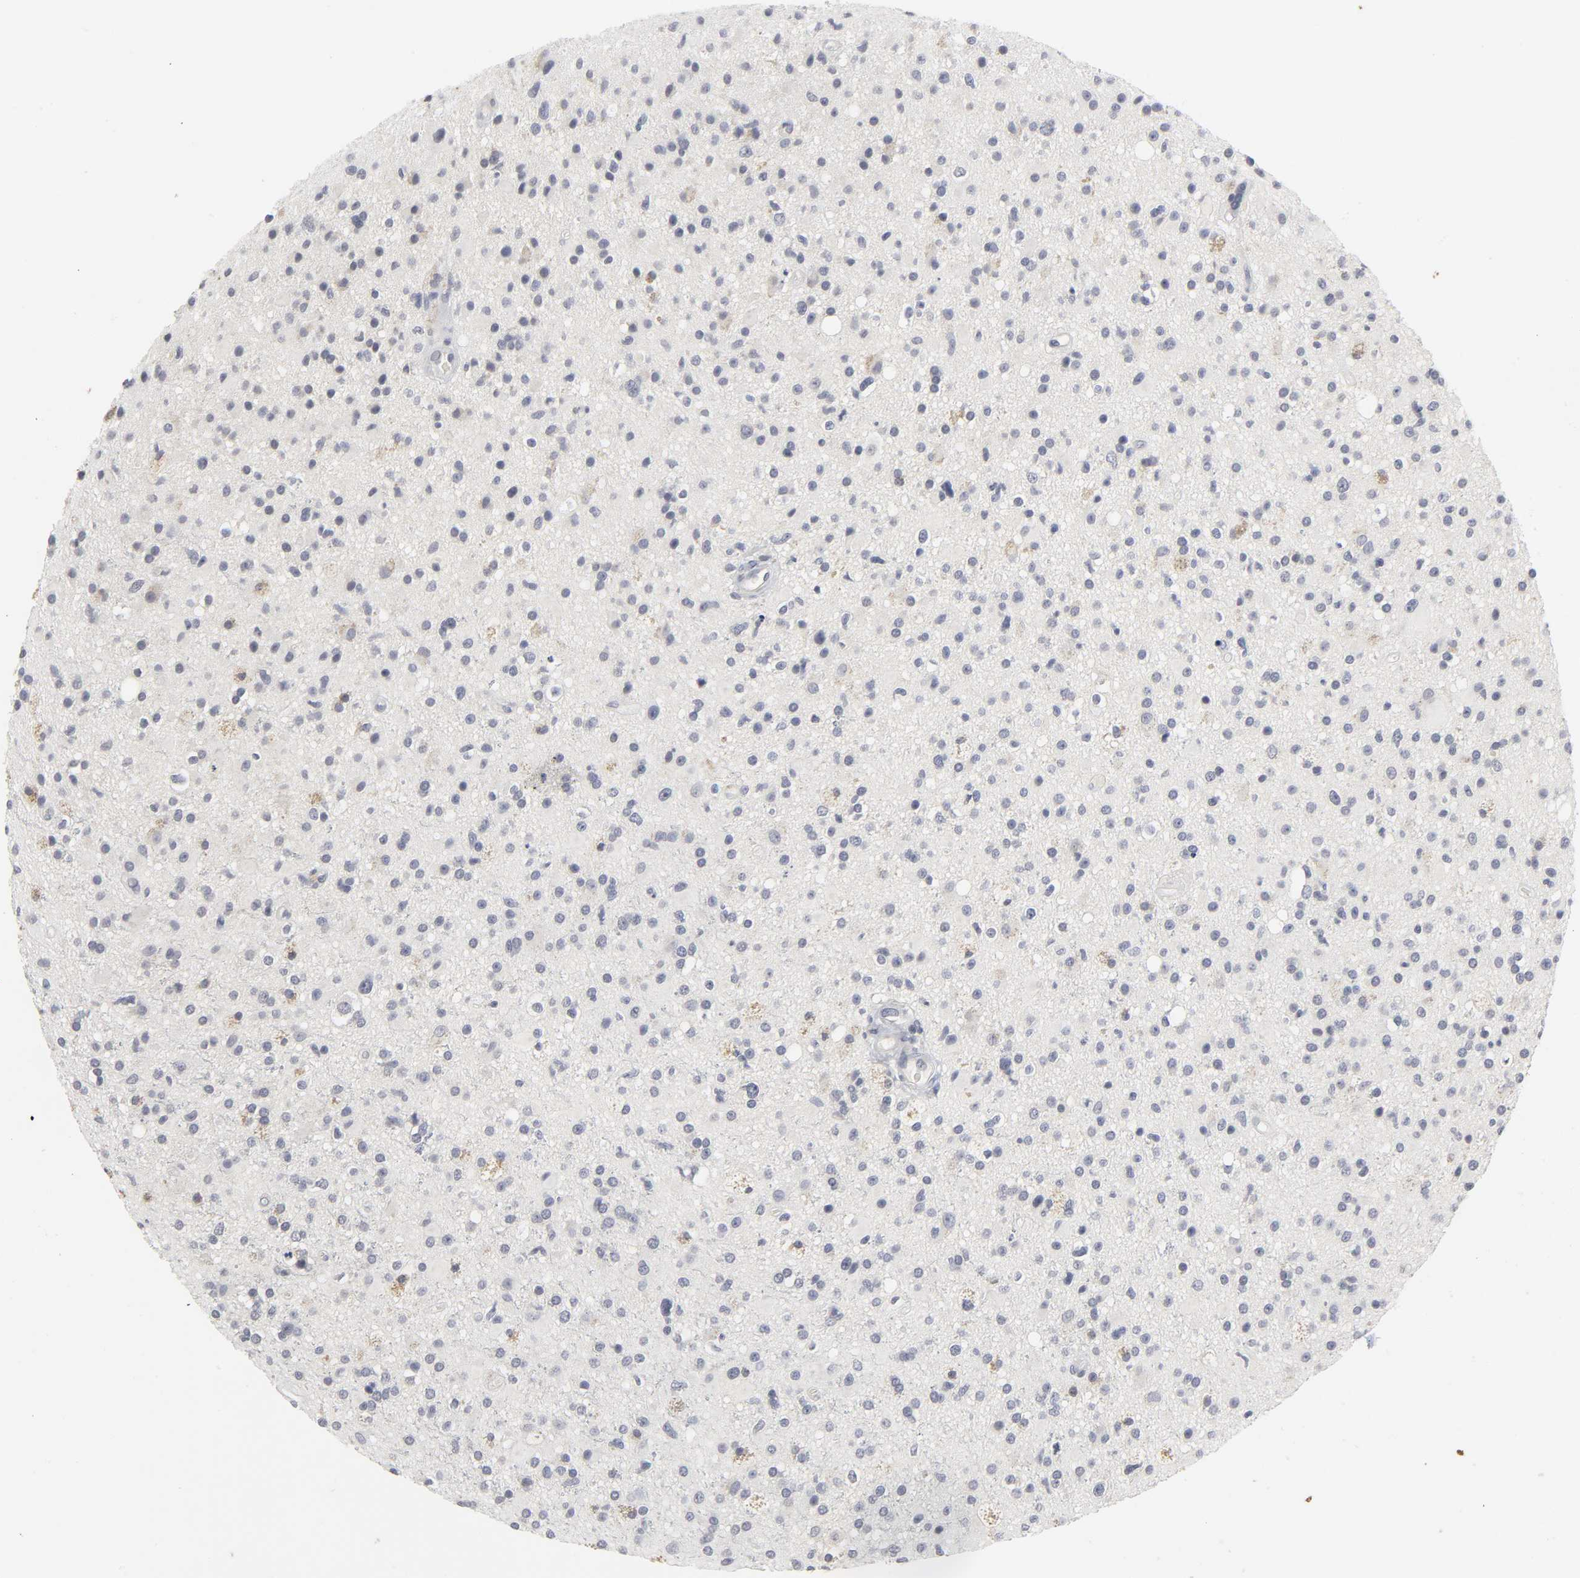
{"staining": {"intensity": "negative", "quantity": "none", "location": "none"}, "tissue": "glioma", "cell_type": "Tumor cells", "image_type": "cancer", "snomed": [{"axis": "morphology", "description": "Glioma, malignant, High grade"}, {"axis": "topography", "description": "Brain"}], "caption": "A photomicrograph of human glioma is negative for staining in tumor cells.", "gene": "TCAP", "patient": {"sex": "male", "age": 33}}